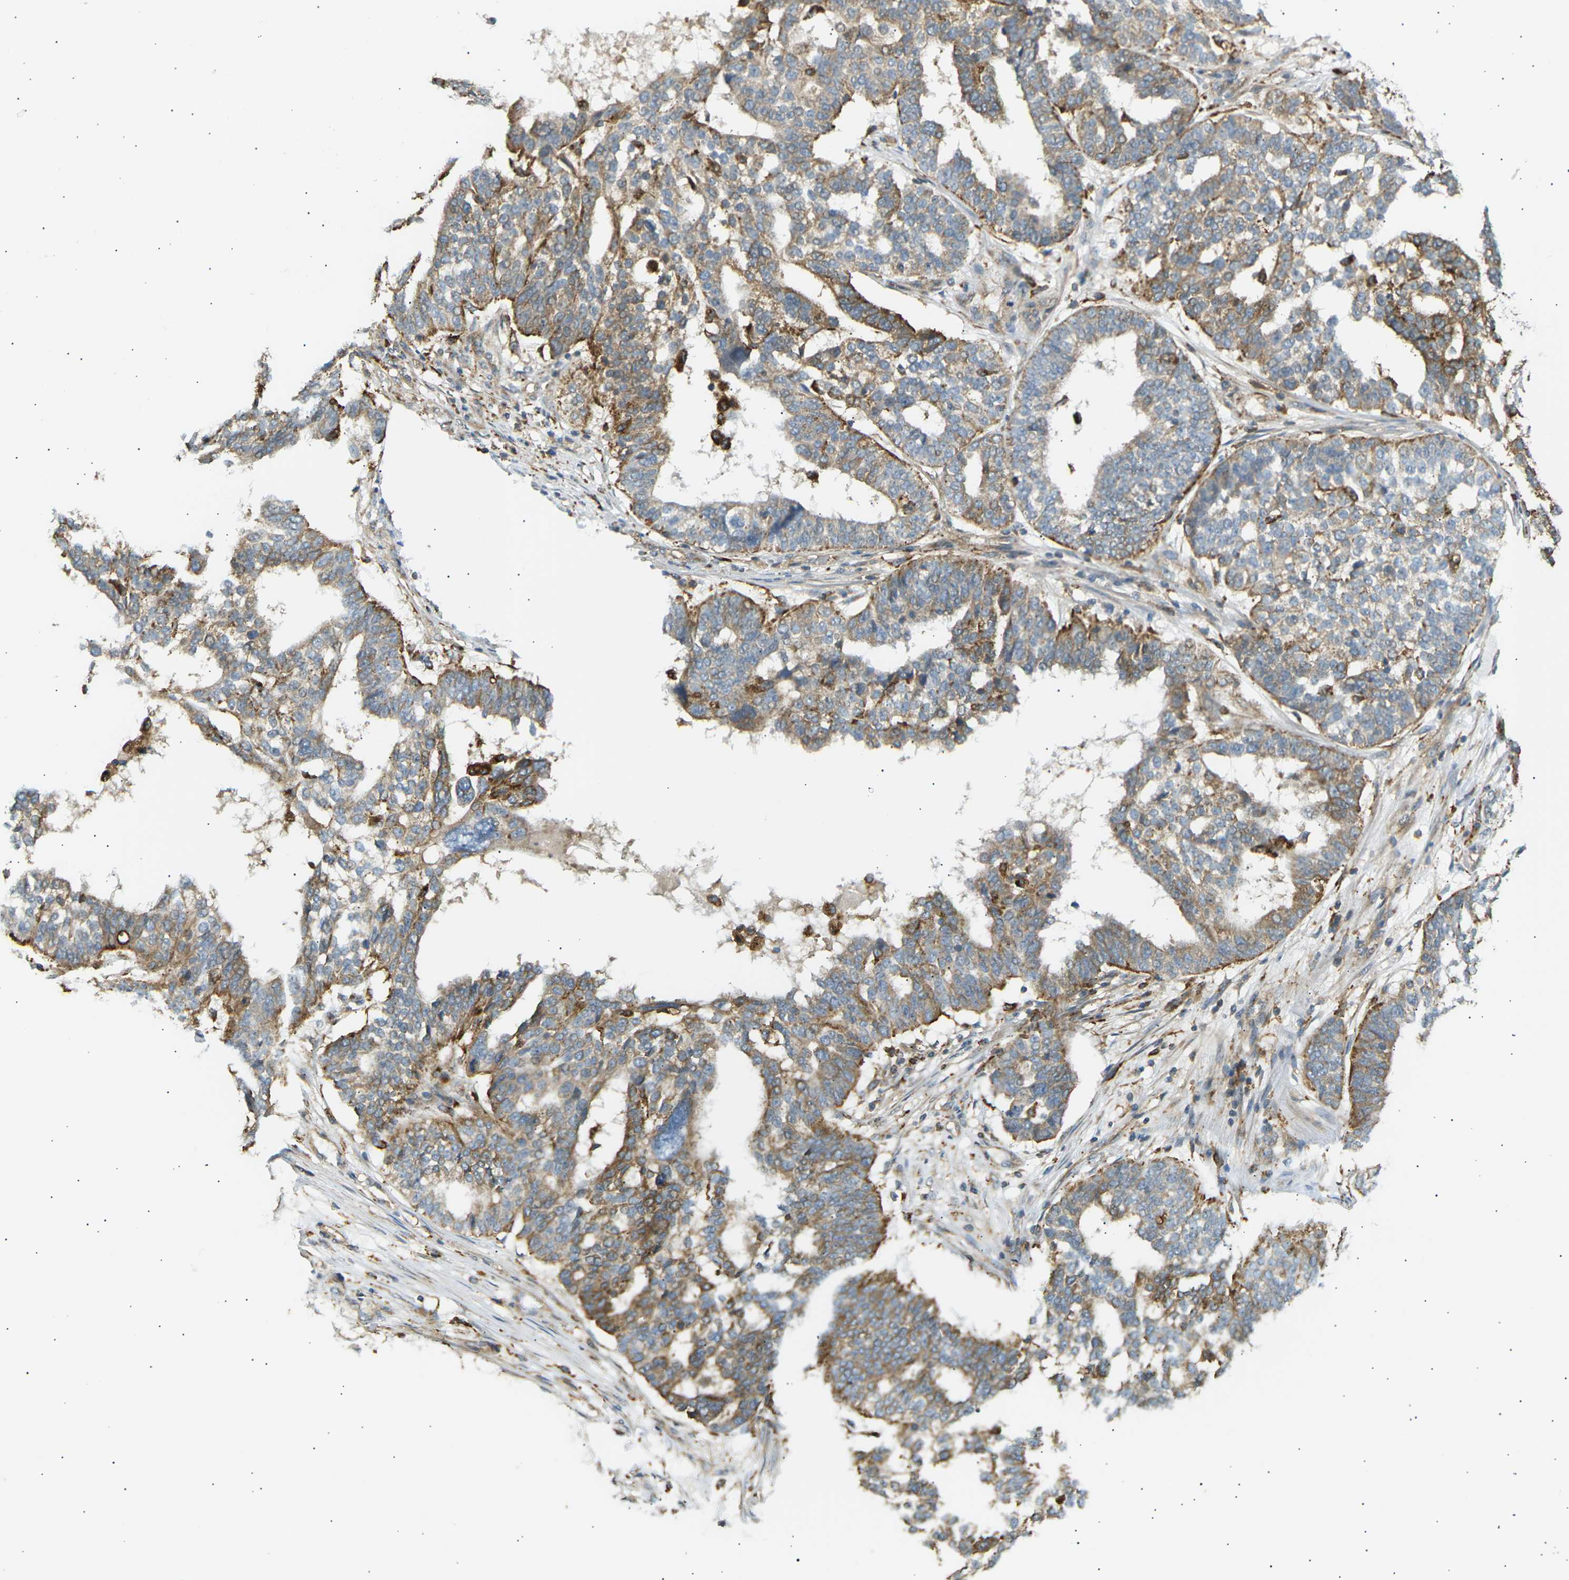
{"staining": {"intensity": "moderate", "quantity": "25%-75%", "location": "cytoplasmic/membranous"}, "tissue": "ovarian cancer", "cell_type": "Tumor cells", "image_type": "cancer", "snomed": [{"axis": "morphology", "description": "Cystadenocarcinoma, serous, NOS"}, {"axis": "topography", "description": "Ovary"}], "caption": "Protein analysis of ovarian cancer tissue exhibits moderate cytoplasmic/membranous staining in about 25%-75% of tumor cells.", "gene": "CDK17", "patient": {"sex": "female", "age": 59}}